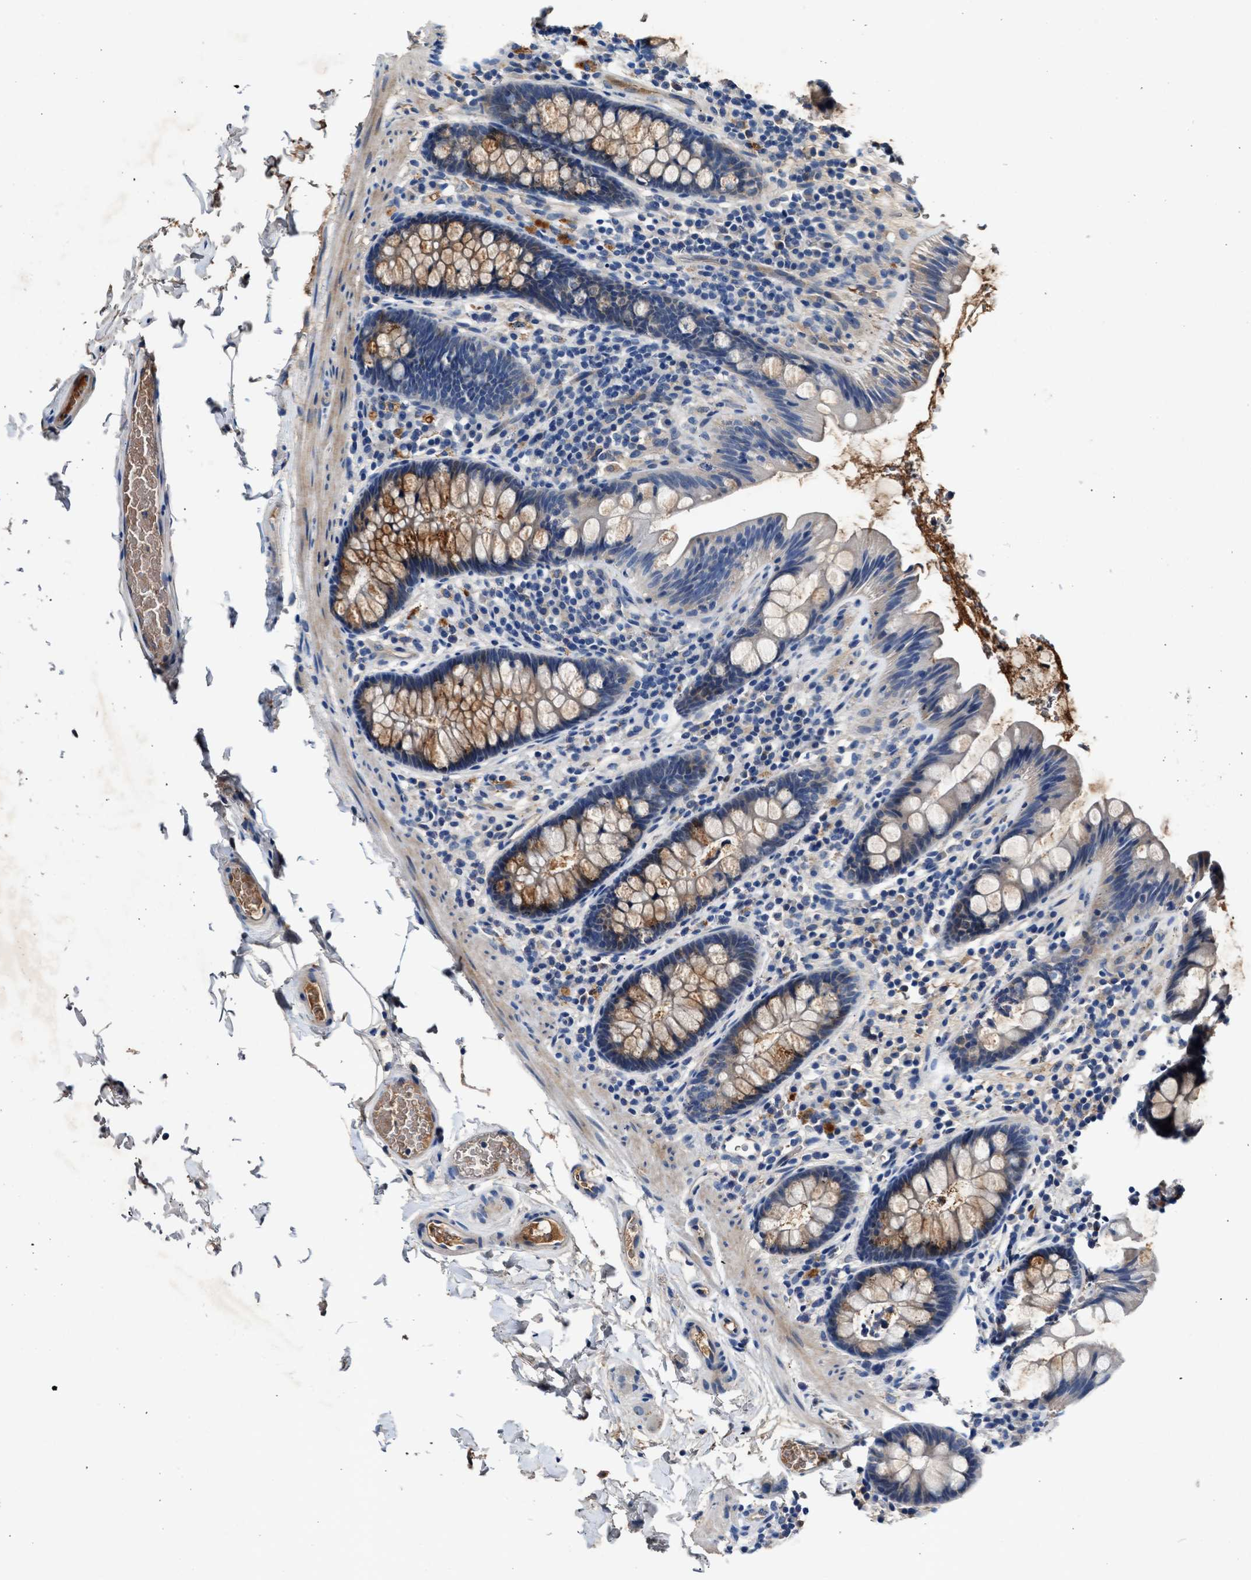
{"staining": {"intensity": "weak", "quantity": "25%-75%", "location": "cytoplasmic/membranous"}, "tissue": "colon", "cell_type": "Endothelial cells", "image_type": "normal", "snomed": [{"axis": "morphology", "description": "Normal tissue, NOS"}, {"axis": "topography", "description": "Colon"}], "caption": "Protein positivity by immunohistochemistry (IHC) displays weak cytoplasmic/membranous positivity in approximately 25%-75% of endothelial cells in unremarkable colon.", "gene": "RWDD2B", "patient": {"sex": "female", "age": 80}}